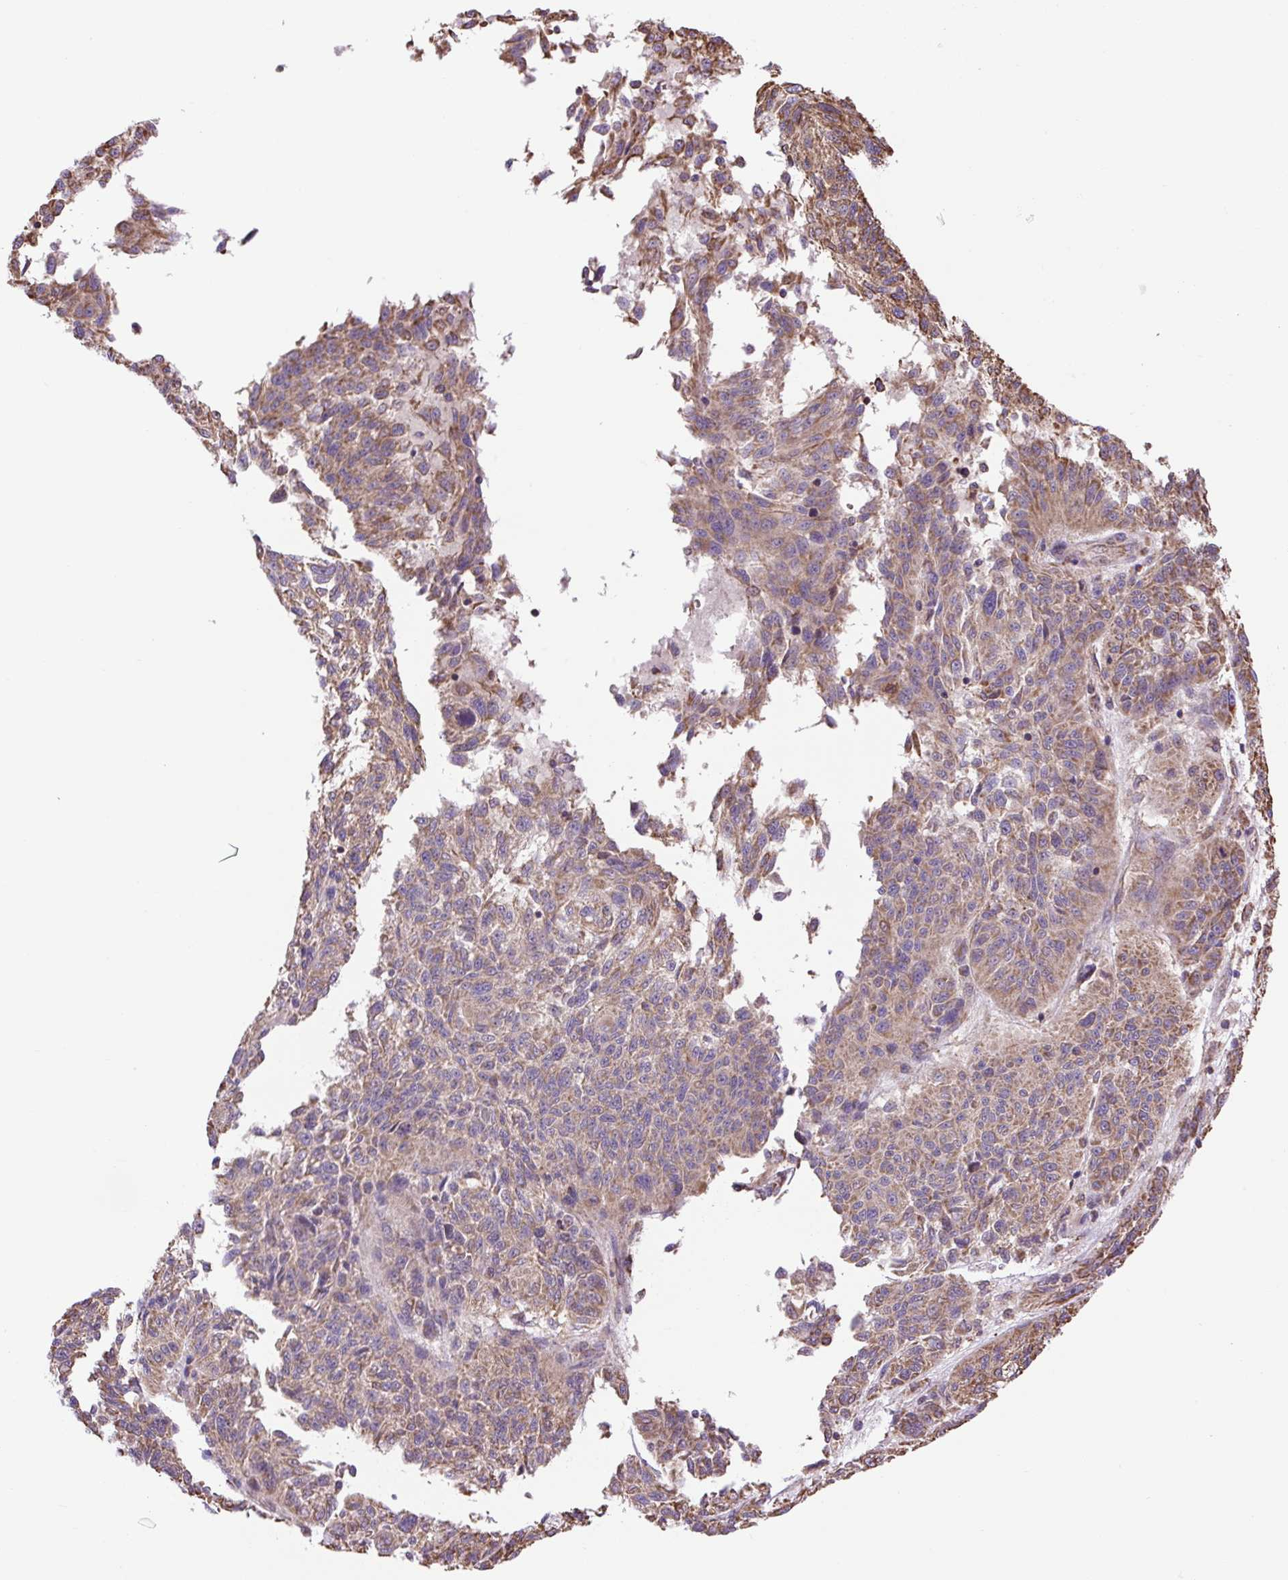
{"staining": {"intensity": "moderate", "quantity": ">75%", "location": "cytoplasmic/membranous"}, "tissue": "melanoma", "cell_type": "Tumor cells", "image_type": "cancer", "snomed": [{"axis": "morphology", "description": "Malignant melanoma, NOS"}, {"axis": "topography", "description": "Skin"}], "caption": "Tumor cells demonstrate medium levels of moderate cytoplasmic/membranous staining in approximately >75% of cells in human malignant melanoma. (DAB IHC with brightfield microscopy, high magnification).", "gene": "PLCG1", "patient": {"sex": "male", "age": 53}}